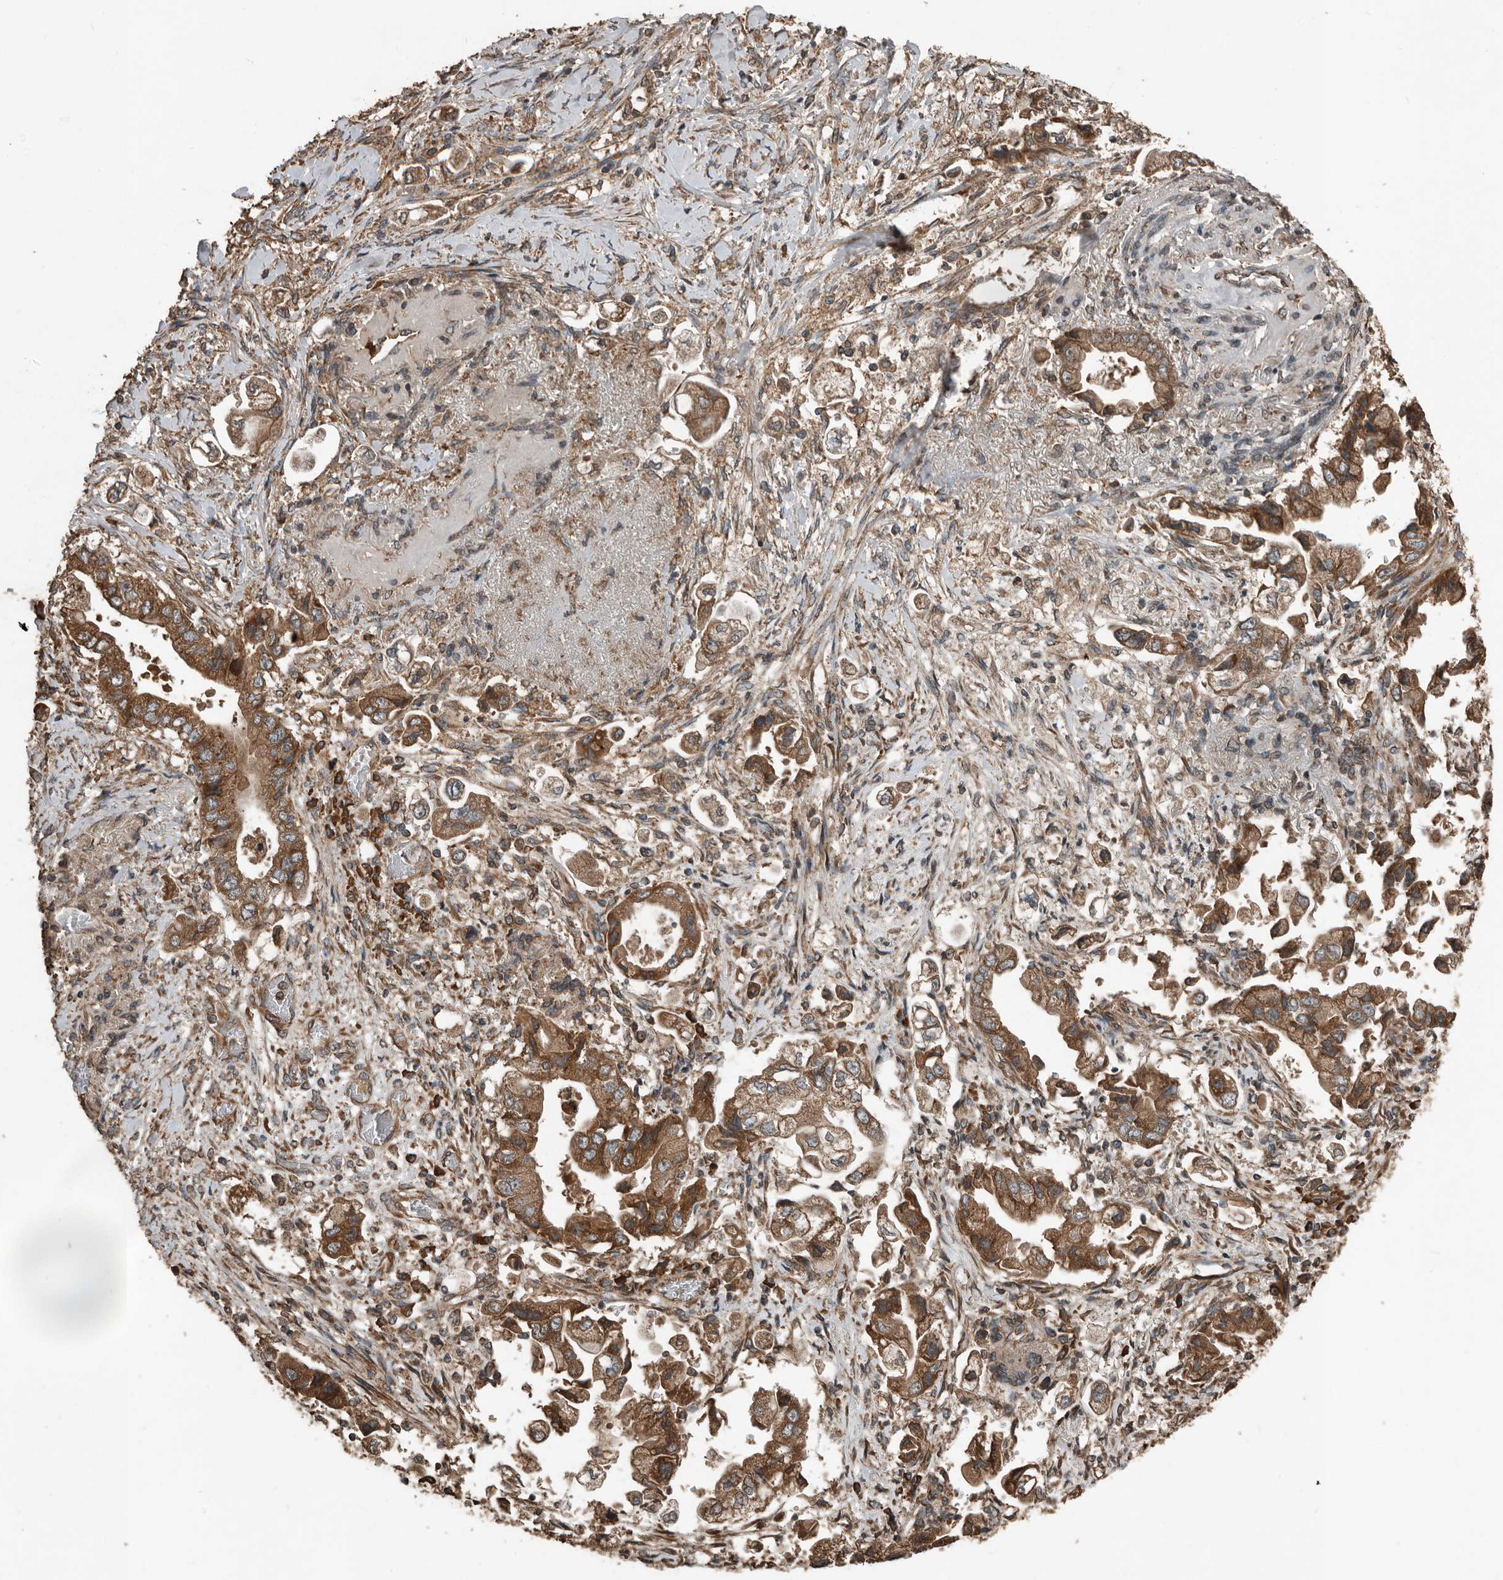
{"staining": {"intensity": "strong", "quantity": ">75%", "location": "cytoplasmic/membranous"}, "tissue": "stomach cancer", "cell_type": "Tumor cells", "image_type": "cancer", "snomed": [{"axis": "morphology", "description": "Adenocarcinoma, NOS"}, {"axis": "topography", "description": "Stomach"}], "caption": "Tumor cells exhibit strong cytoplasmic/membranous positivity in about >75% of cells in adenocarcinoma (stomach).", "gene": "RNF207", "patient": {"sex": "male", "age": 62}}